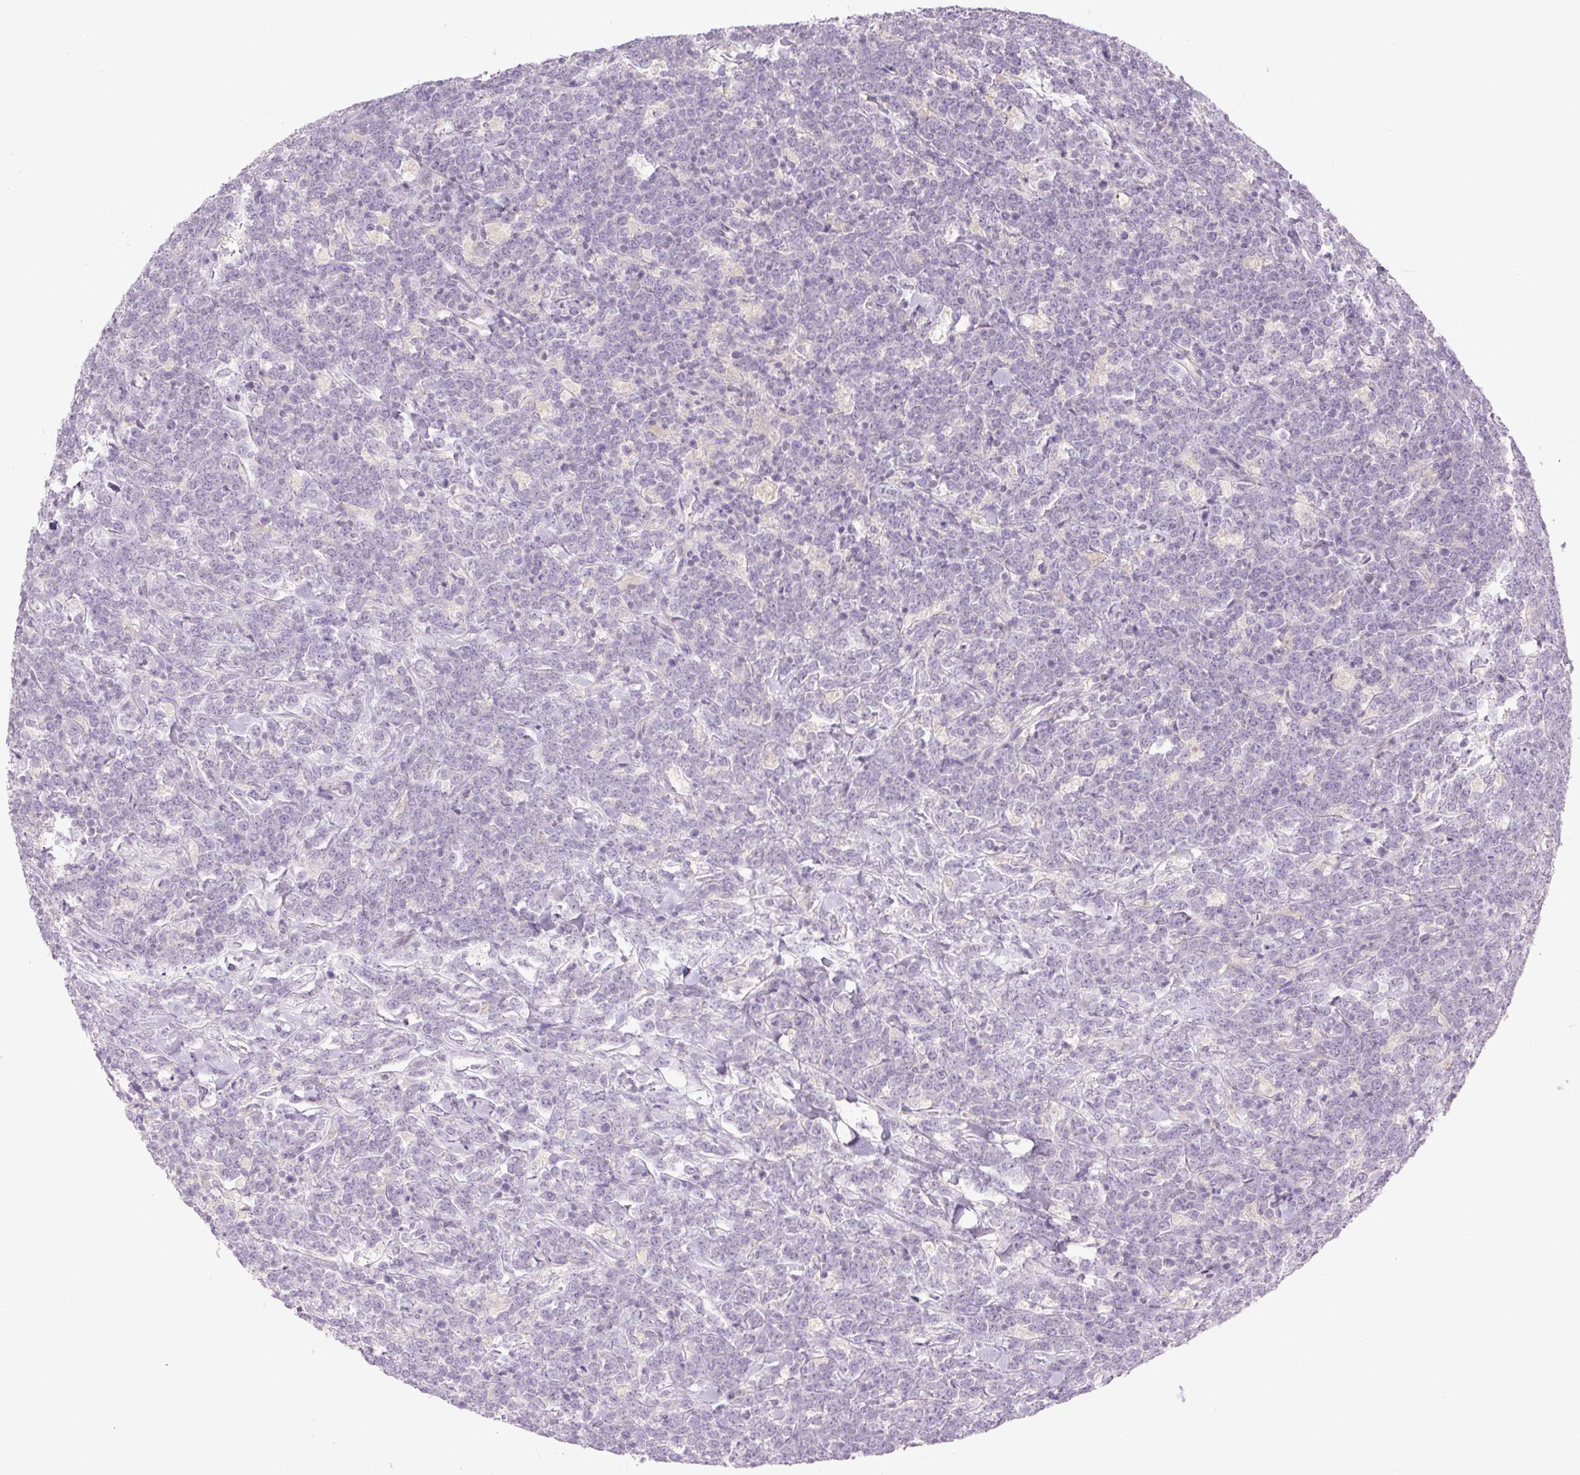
{"staining": {"intensity": "negative", "quantity": "none", "location": "none"}, "tissue": "lymphoma", "cell_type": "Tumor cells", "image_type": "cancer", "snomed": [{"axis": "morphology", "description": "Malignant lymphoma, non-Hodgkin's type, High grade"}, {"axis": "topography", "description": "Small intestine"}], "caption": "This histopathology image is of lymphoma stained with immunohistochemistry to label a protein in brown with the nuclei are counter-stained blue. There is no expression in tumor cells. (DAB (3,3'-diaminobenzidine) IHC, high magnification).", "gene": "TMEM100", "patient": {"sex": "male", "age": 8}}